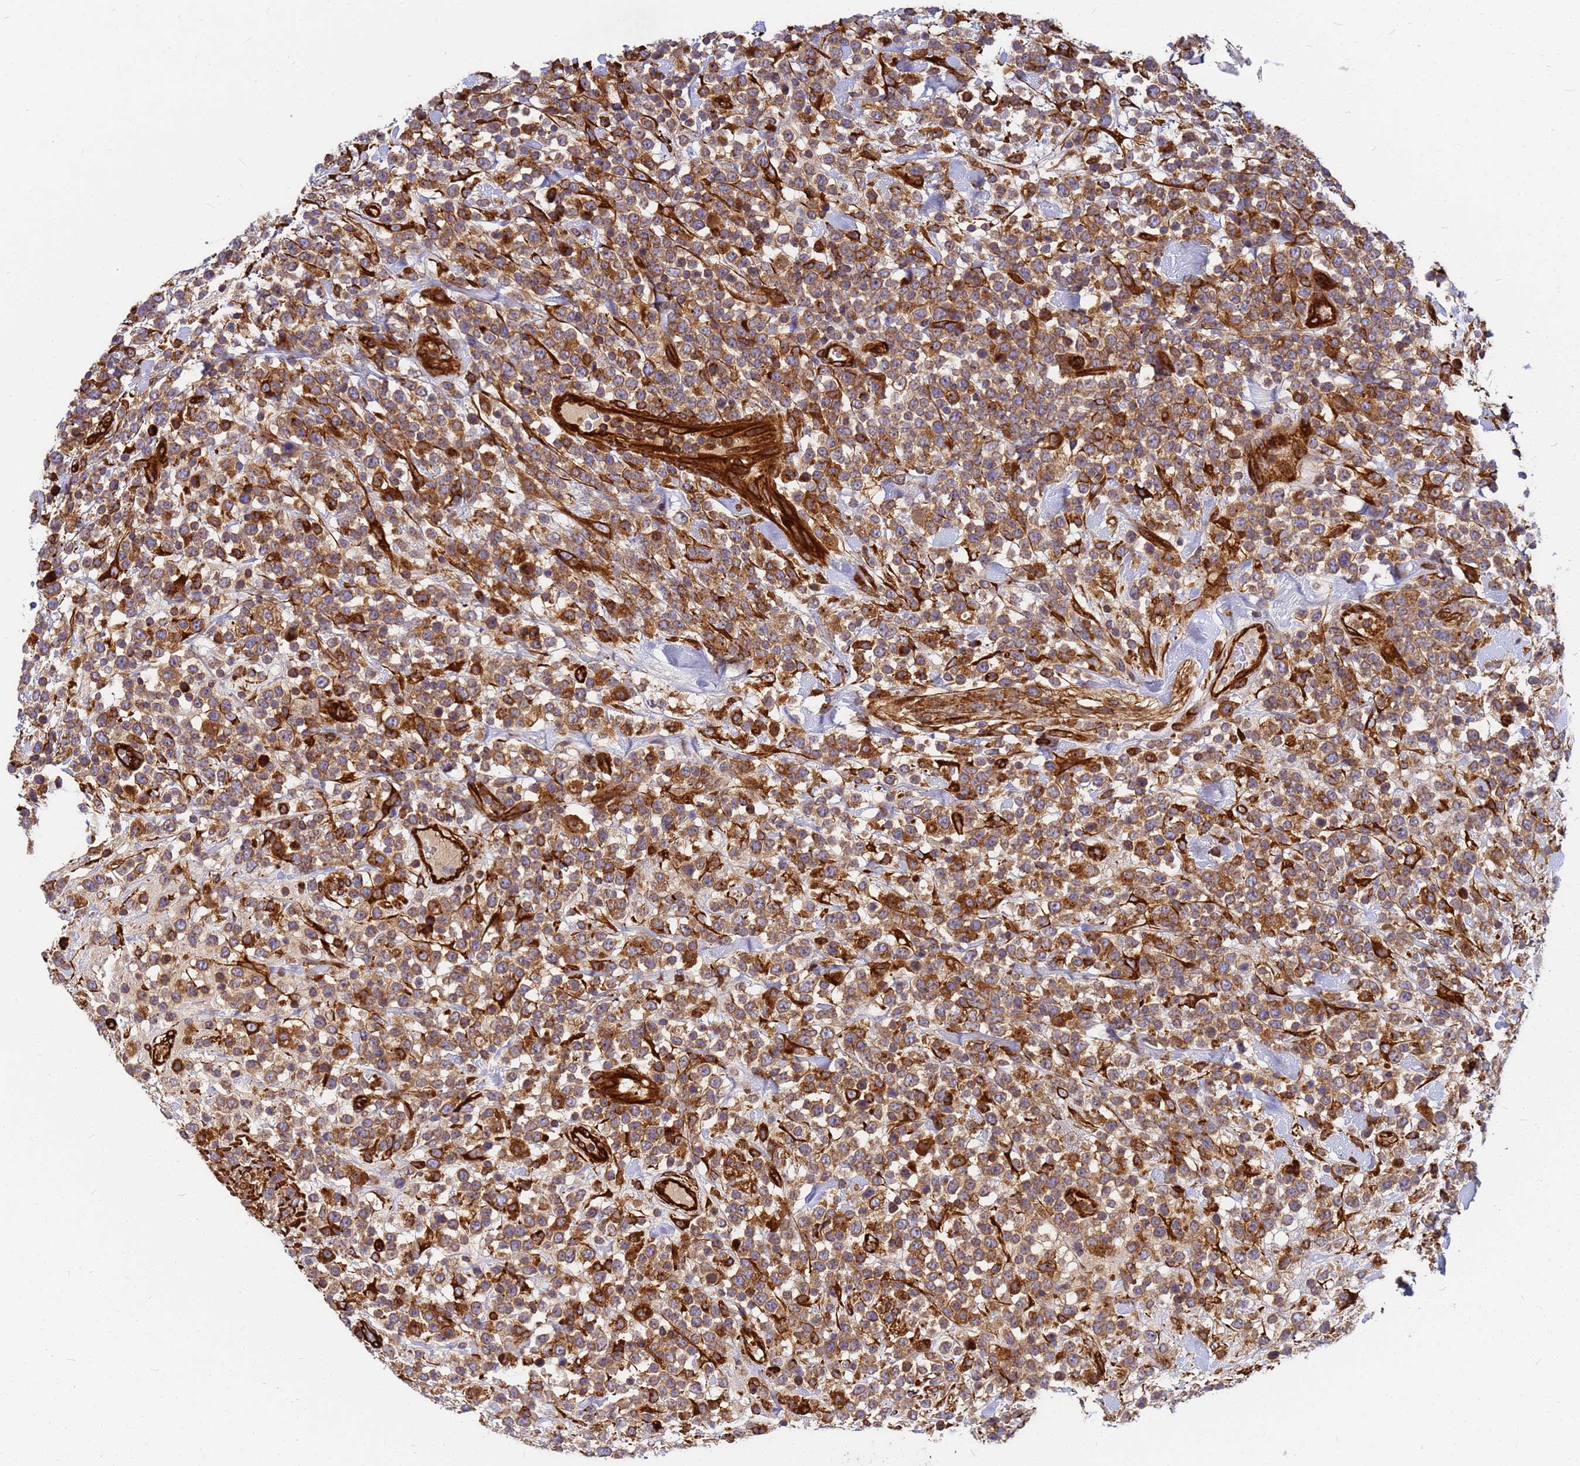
{"staining": {"intensity": "weak", "quantity": ">75%", "location": "cytoplasmic/membranous"}, "tissue": "lymphoma", "cell_type": "Tumor cells", "image_type": "cancer", "snomed": [{"axis": "morphology", "description": "Malignant lymphoma, non-Hodgkin's type, High grade"}, {"axis": "topography", "description": "Colon"}], "caption": "Immunohistochemistry (IHC) of human lymphoma exhibits low levels of weak cytoplasmic/membranous positivity in approximately >75% of tumor cells.", "gene": "C2CD5", "patient": {"sex": "female", "age": 53}}